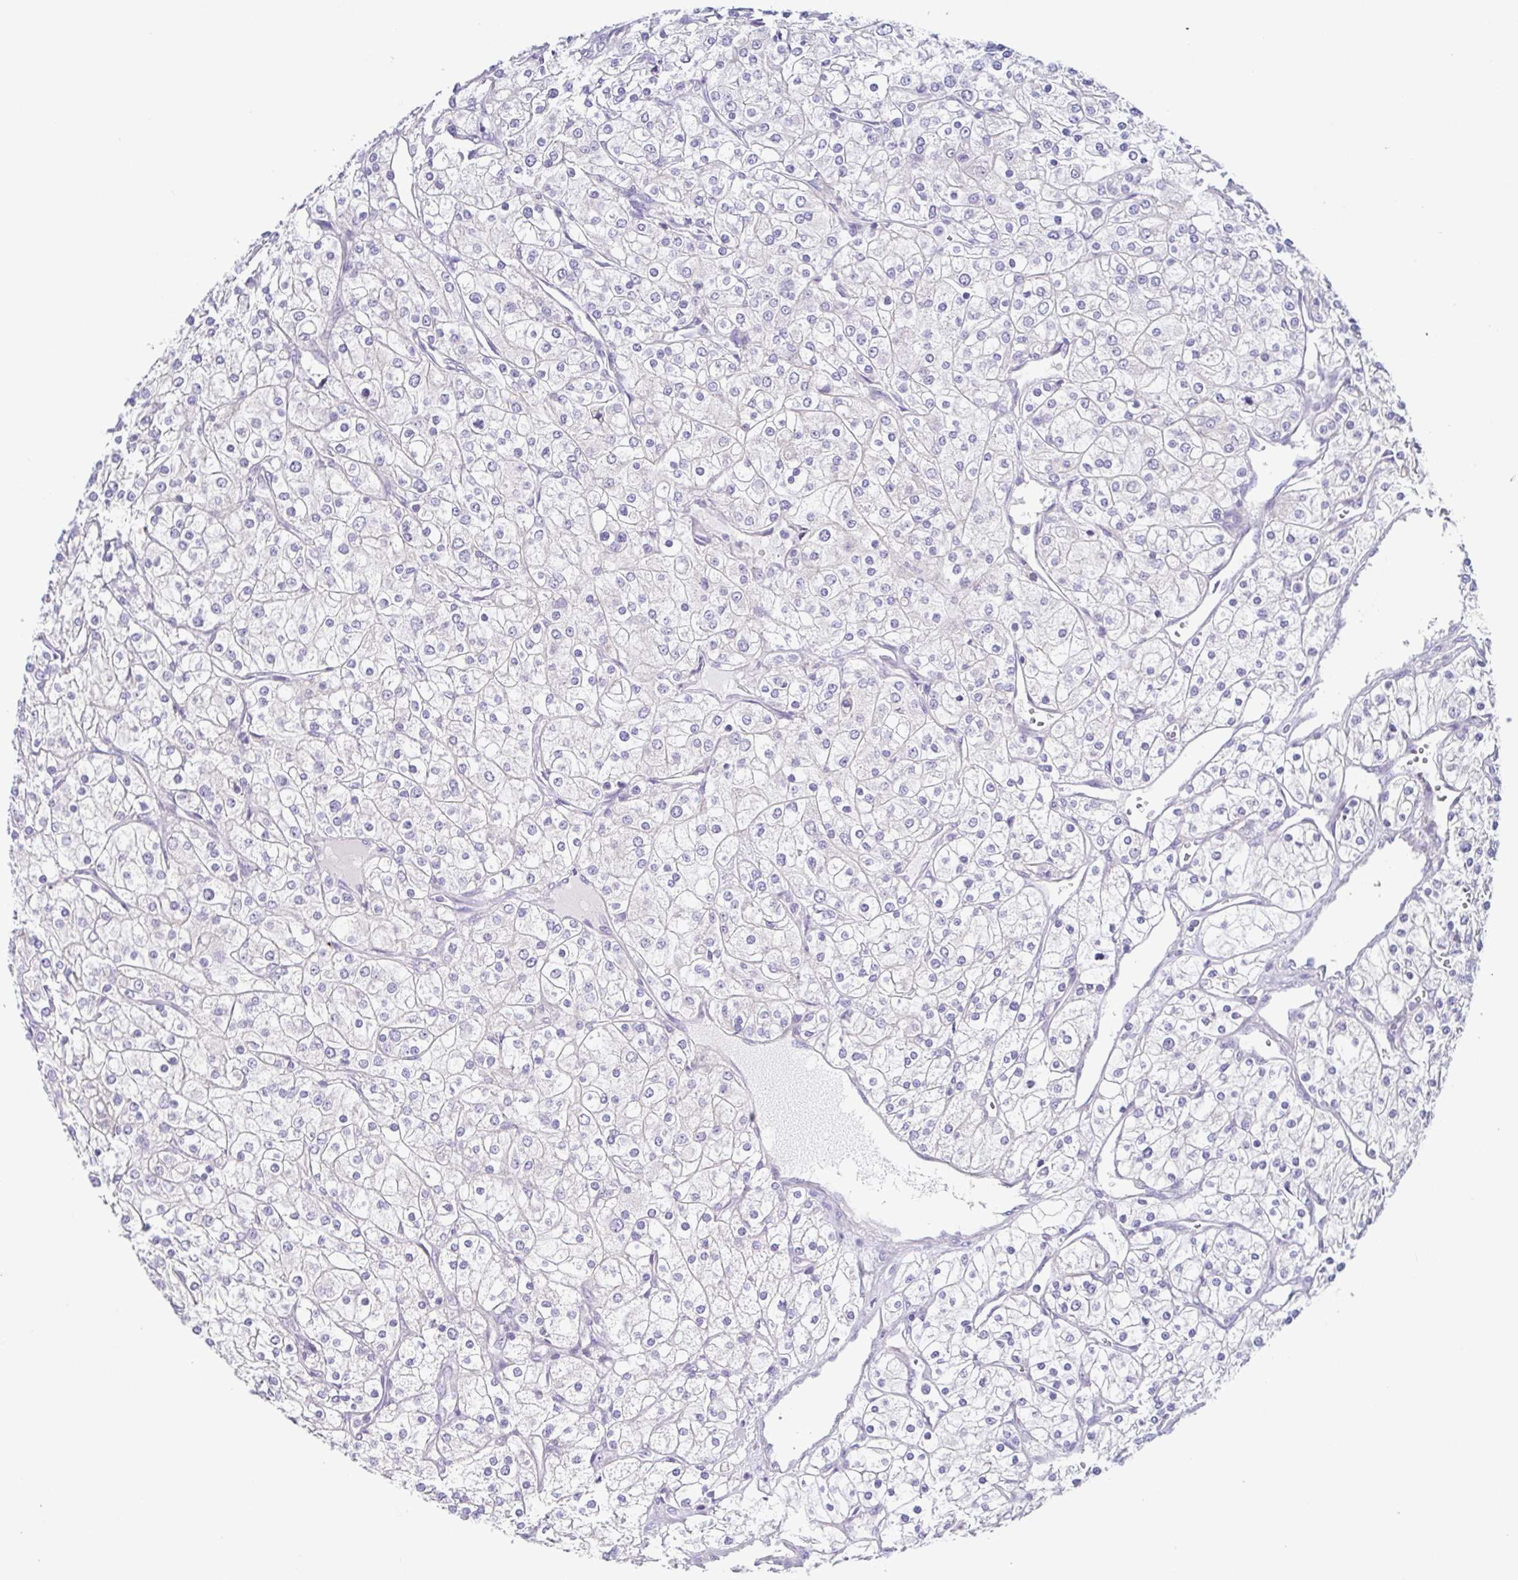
{"staining": {"intensity": "negative", "quantity": "none", "location": "none"}, "tissue": "renal cancer", "cell_type": "Tumor cells", "image_type": "cancer", "snomed": [{"axis": "morphology", "description": "Adenocarcinoma, NOS"}, {"axis": "topography", "description": "Kidney"}], "caption": "This micrograph is of renal cancer (adenocarcinoma) stained with IHC to label a protein in brown with the nuclei are counter-stained blue. There is no positivity in tumor cells.", "gene": "UBE2Q1", "patient": {"sex": "male", "age": 80}}